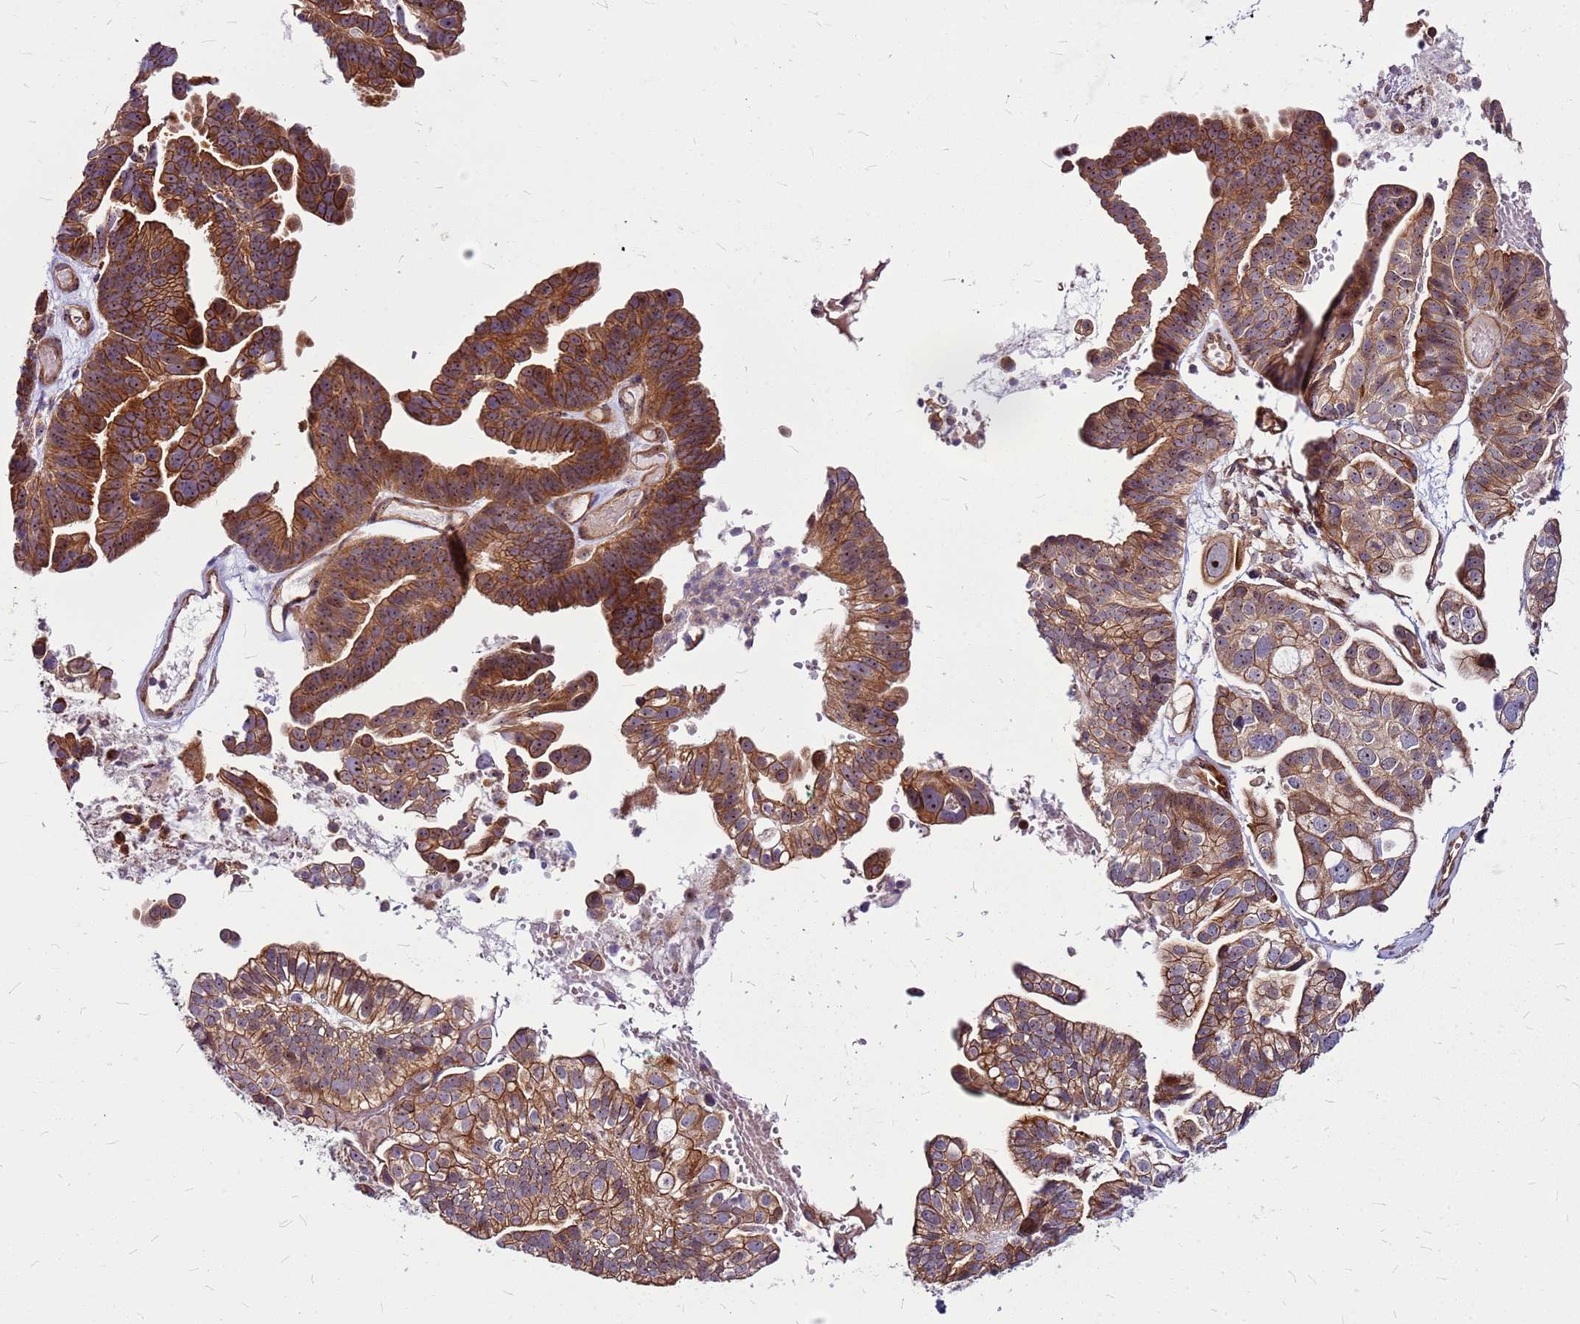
{"staining": {"intensity": "strong", "quantity": ">75%", "location": "cytoplasmic/membranous"}, "tissue": "ovarian cancer", "cell_type": "Tumor cells", "image_type": "cancer", "snomed": [{"axis": "morphology", "description": "Cystadenocarcinoma, serous, NOS"}, {"axis": "topography", "description": "Ovary"}], "caption": "Ovarian serous cystadenocarcinoma stained with immunohistochemistry (IHC) shows strong cytoplasmic/membranous positivity in about >75% of tumor cells.", "gene": "TOPAZ1", "patient": {"sex": "female", "age": 56}}